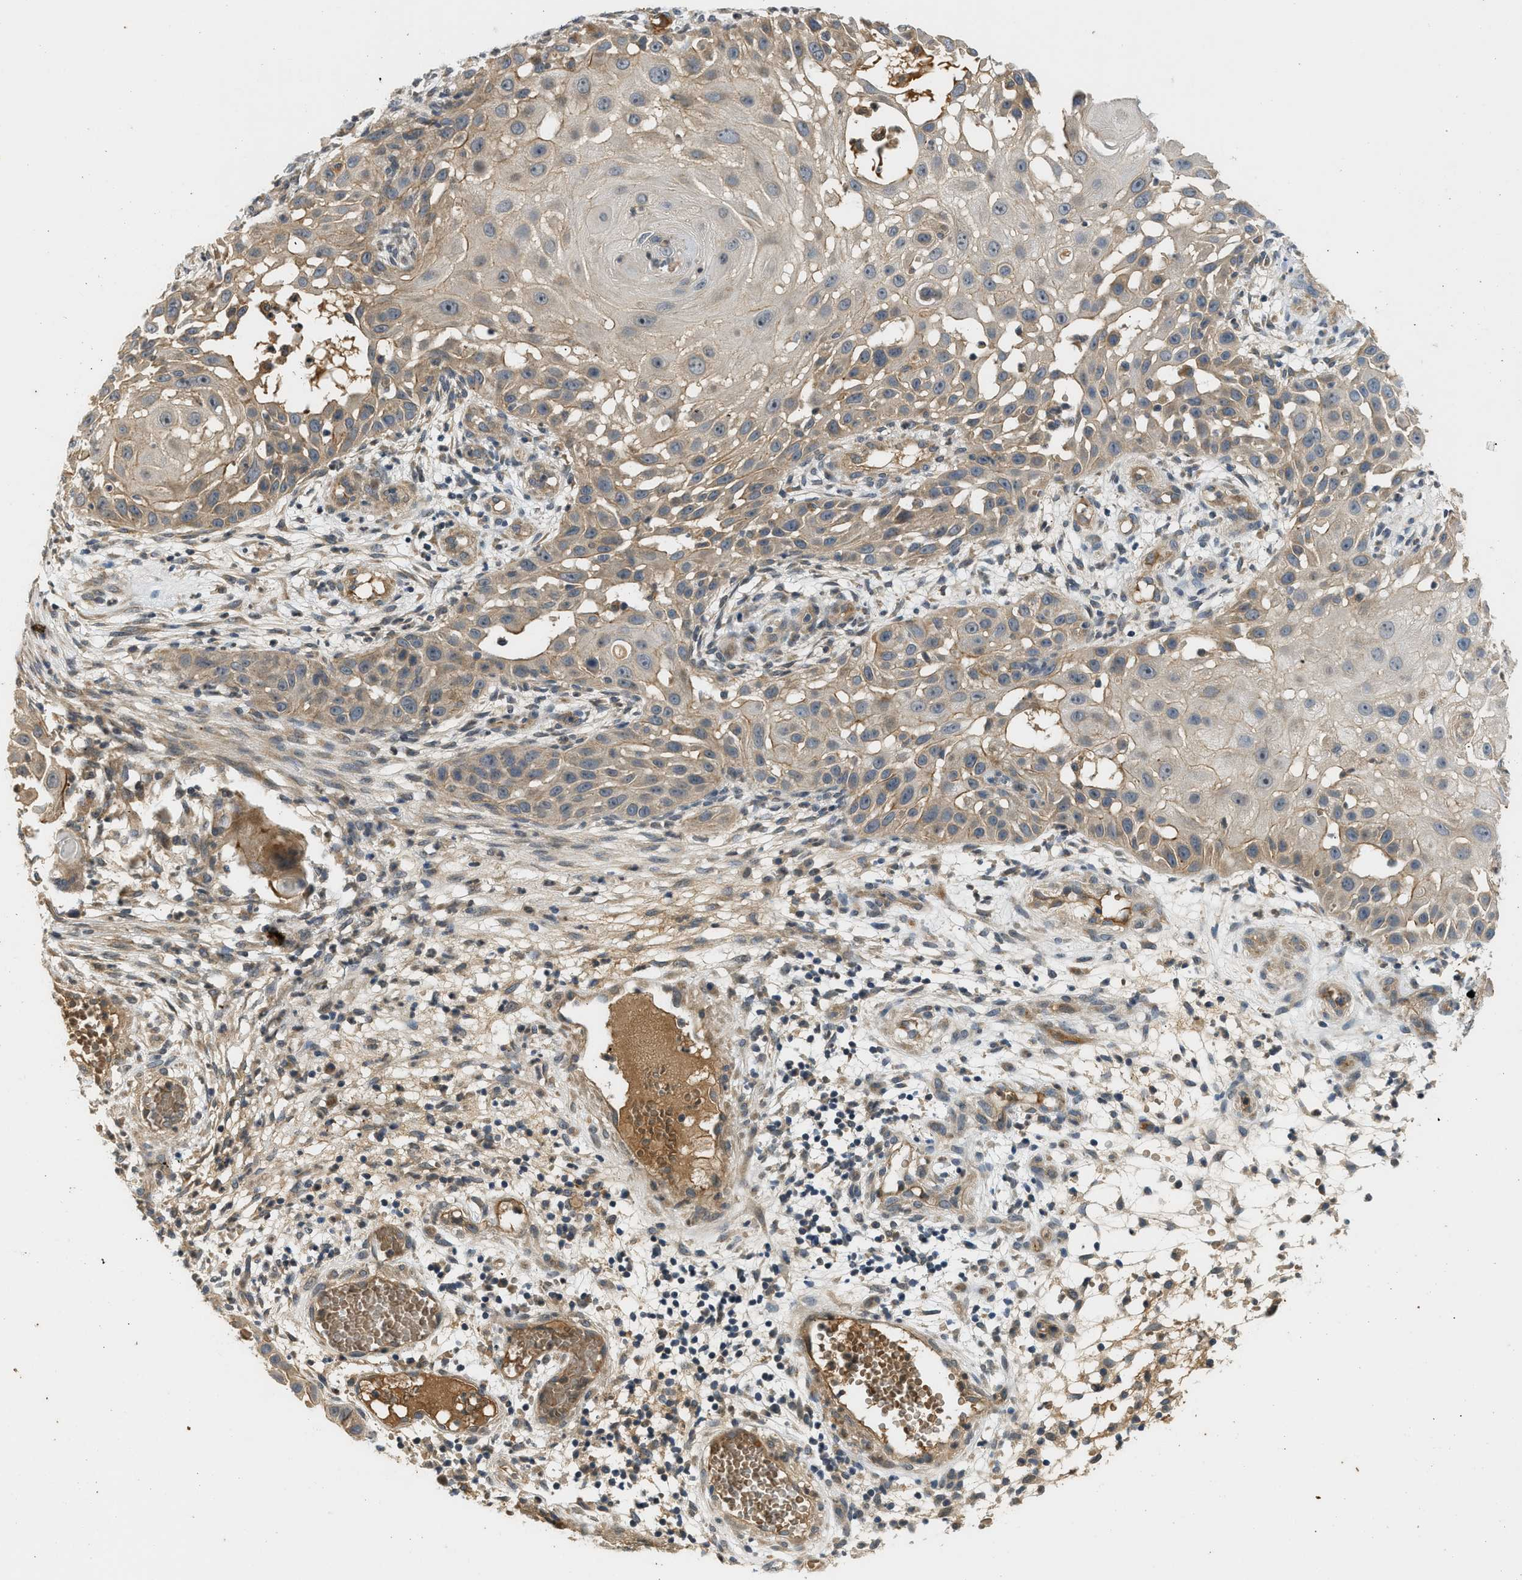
{"staining": {"intensity": "weak", "quantity": "25%-75%", "location": "cytoplasmic/membranous,nuclear"}, "tissue": "skin cancer", "cell_type": "Tumor cells", "image_type": "cancer", "snomed": [{"axis": "morphology", "description": "Squamous cell carcinoma, NOS"}, {"axis": "topography", "description": "Skin"}], "caption": "The micrograph exhibits staining of skin squamous cell carcinoma, revealing weak cytoplasmic/membranous and nuclear protein expression (brown color) within tumor cells.", "gene": "ADCY8", "patient": {"sex": "female", "age": 44}}